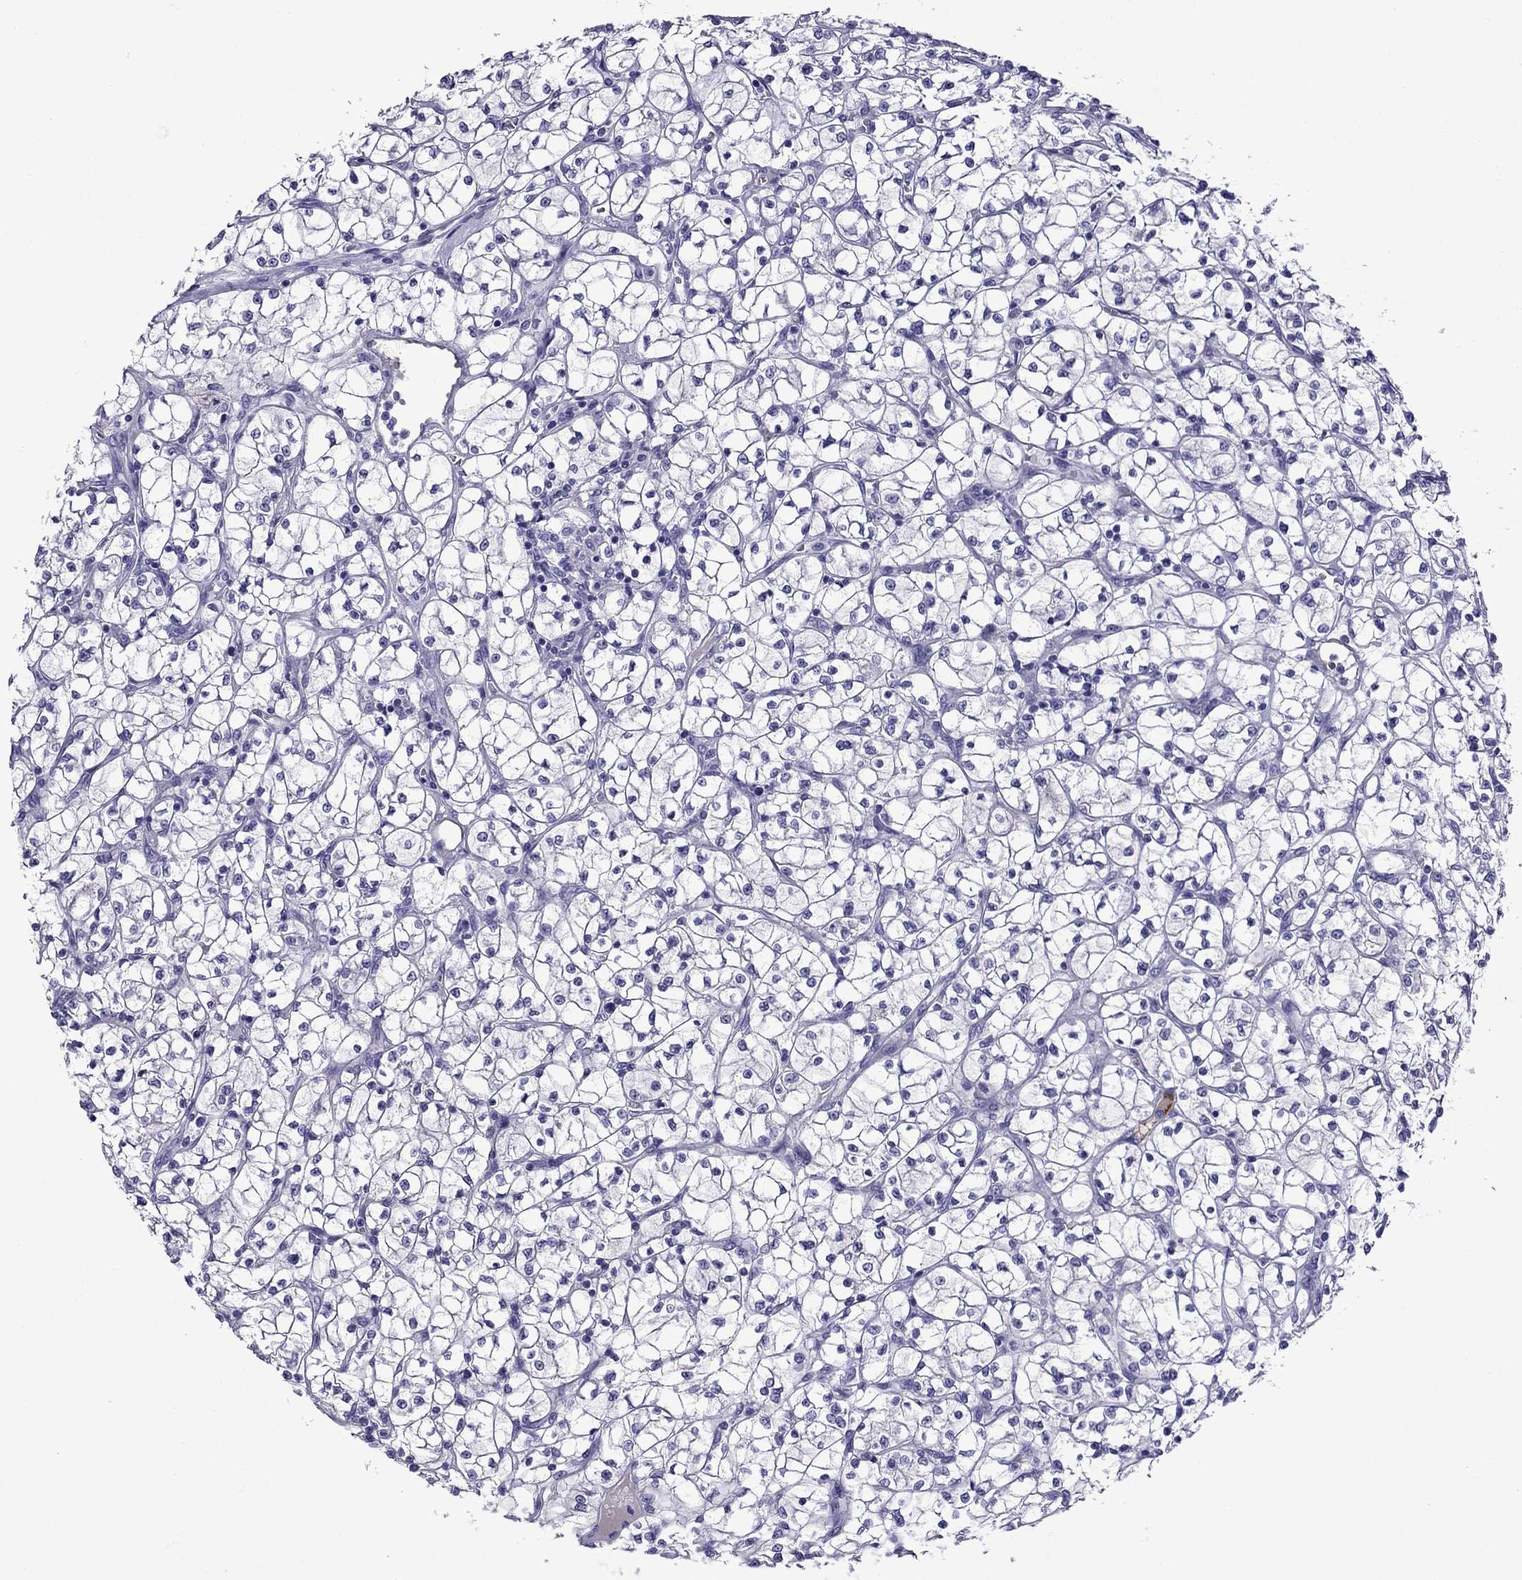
{"staining": {"intensity": "negative", "quantity": "none", "location": "none"}, "tissue": "renal cancer", "cell_type": "Tumor cells", "image_type": "cancer", "snomed": [{"axis": "morphology", "description": "Adenocarcinoma, NOS"}, {"axis": "topography", "description": "Kidney"}], "caption": "Immunohistochemistry micrograph of neoplastic tissue: human renal cancer stained with DAB (3,3'-diaminobenzidine) exhibits no significant protein expression in tumor cells.", "gene": "CRYBA1", "patient": {"sex": "female", "age": 64}}